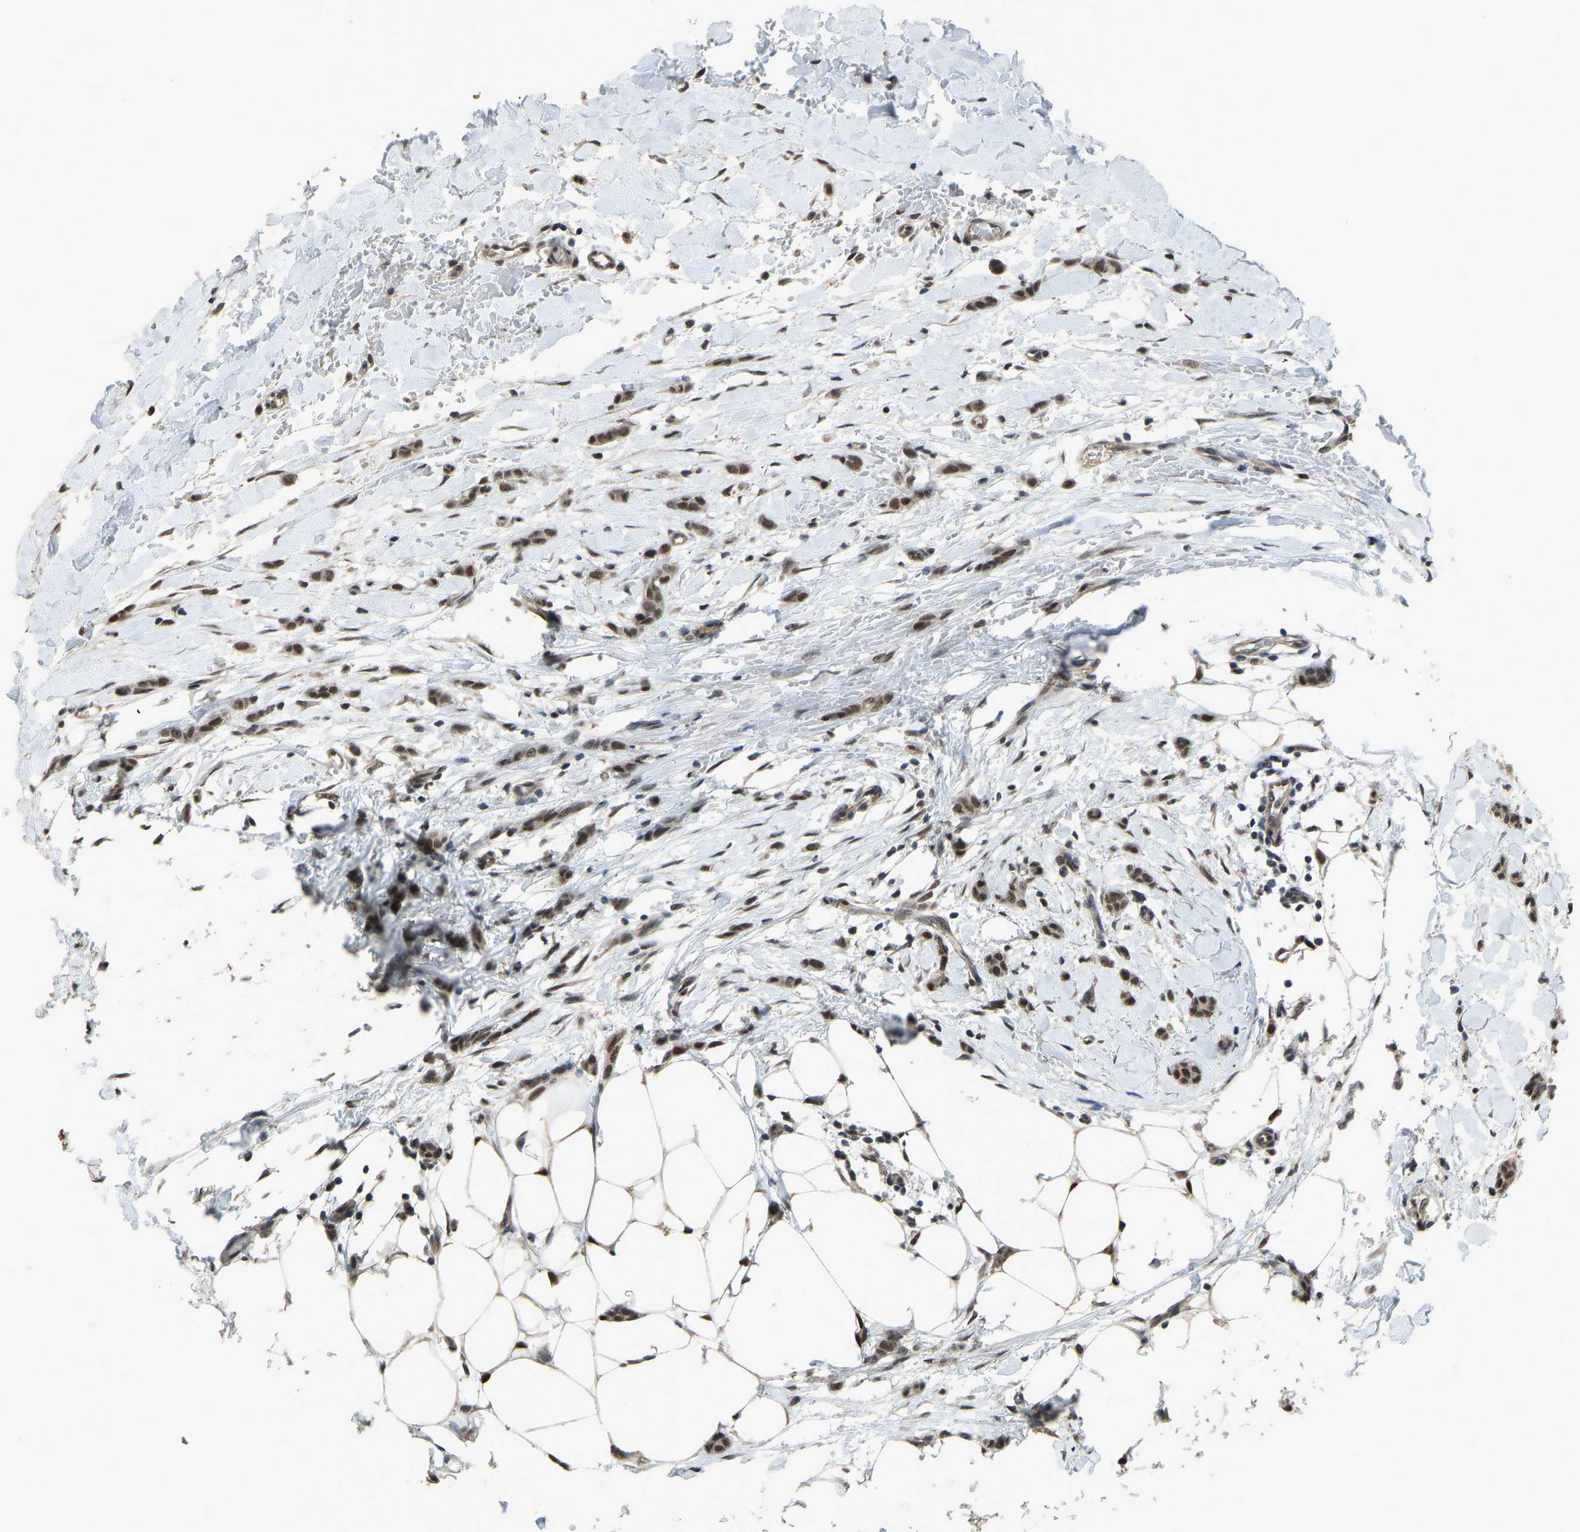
{"staining": {"intensity": "weak", "quantity": ">75%", "location": "cytoplasmic/membranous,nuclear"}, "tissue": "breast cancer", "cell_type": "Tumor cells", "image_type": "cancer", "snomed": [{"axis": "morphology", "description": "Lobular carcinoma"}, {"axis": "topography", "description": "Skin"}, {"axis": "topography", "description": "Breast"}], "caption": "Lobular carcinoma (breast) stained with immunohistochemistry (IHC) reveals weak cytoplasmic/membranous and nuclear staining in approximately >75% of tumor cells.", "gene": "KPNA6", "patient": {"sex": "female", "age": 46}}